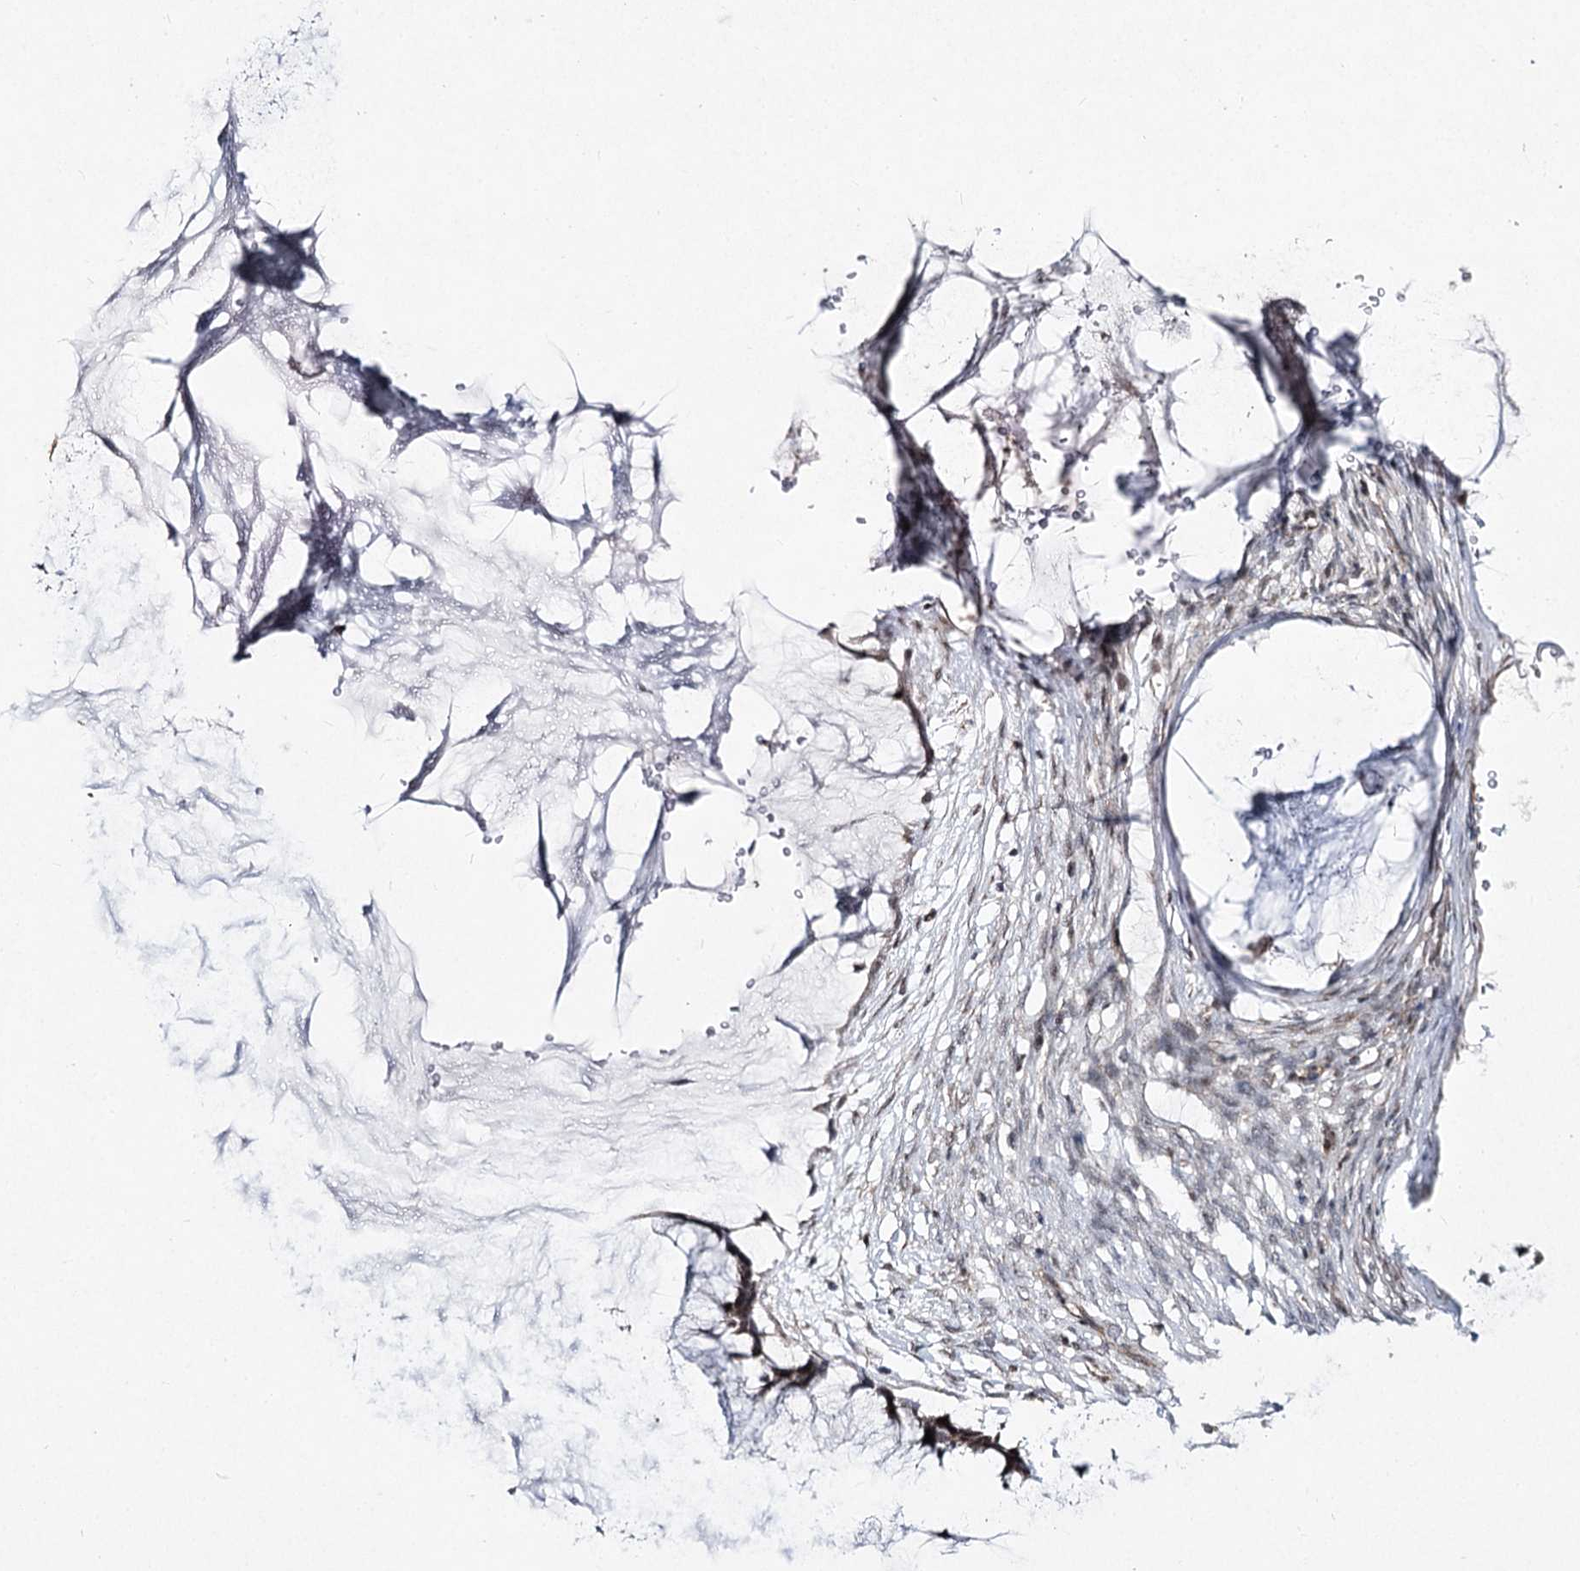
{"staining": {"intensity": "moderate", "quantity": ">75%", "location": "nuclear"}, "tissue": "ovarian cancer", "cell_type": "Tumor cells", "image_type": "cancer", "snomed": [{"axis": "morphology", "description": "Cystadenocarcinoma, mucinous, NOS"}, {"axis": "topography", "description": "Ovary"}], "caption": "Tumor cells reveal medium levels of moderate nuclear expression in approximately >75% of cells in mucinous cystadenocarcinoma (ovarian). The staining is performed using DAB brown chromogen to label protein expression. The nuclei are counter-stained blue using hematoxylin.", "gene": "SLC4A1AP", "patient": {"sex": "female", "age": 42}}